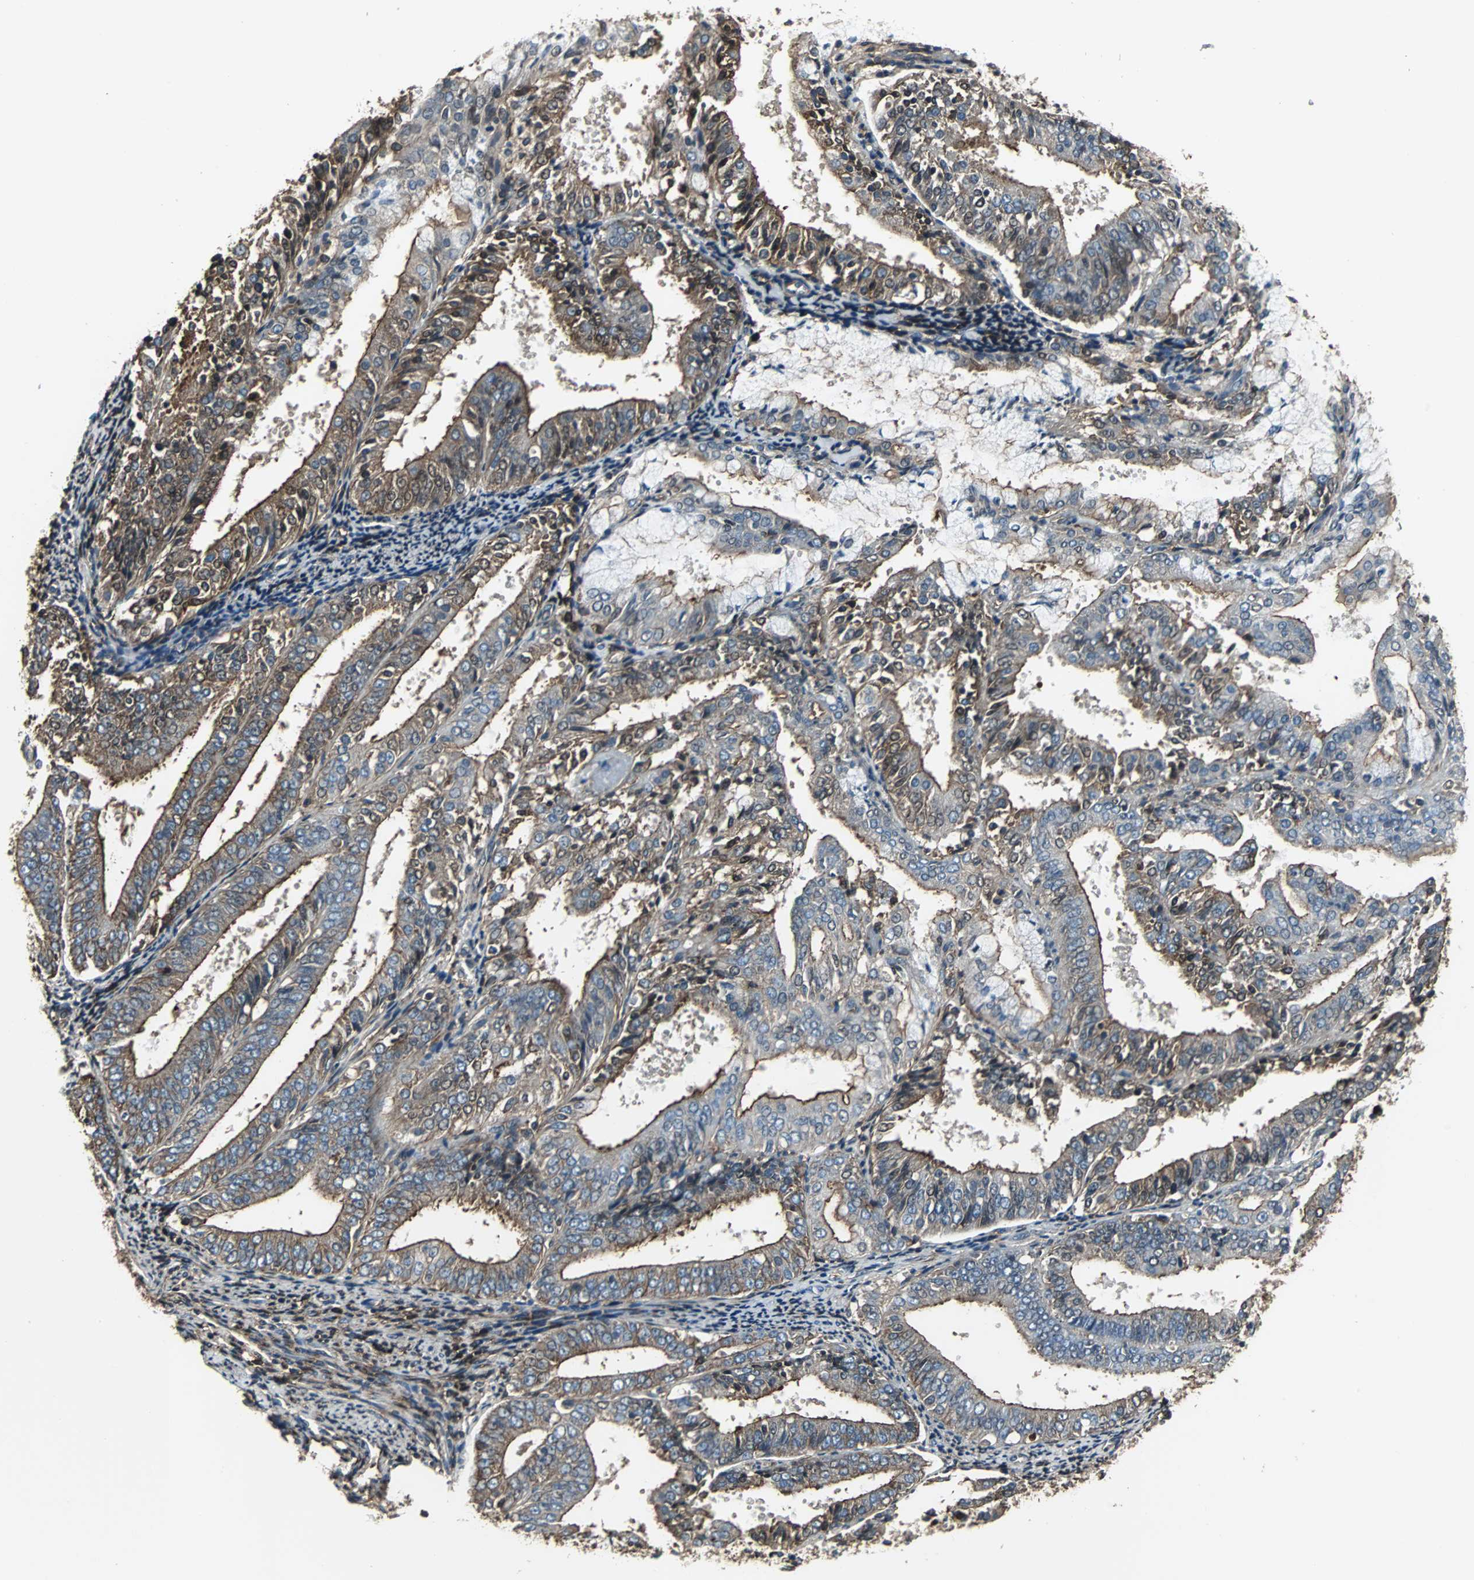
{"staining": {"intensity": "moderate", "quantity": ">75%", "location": "cytoplasmic/membranous"}, "tissue": "endometrial cancer", "cell_type": "Tumor cells", "image_type": "cancer", "snomed": [{"axis": "morphology", "description": "Adenocarcinoma, NOS"}, {"axis": "topography", "description": "Endometrium"}], "caption": "A brown stain labels moderate cytoplasmic/membranous staining of a protein in human endometrial adenocarcinoma tumor cells. (Stains: DAB in brown, nuclei in blue, Microscopy: brightfield microscopy at high magnification).", "gene": "ACTN1", "patient": {"sex": "female", "age": 63}}